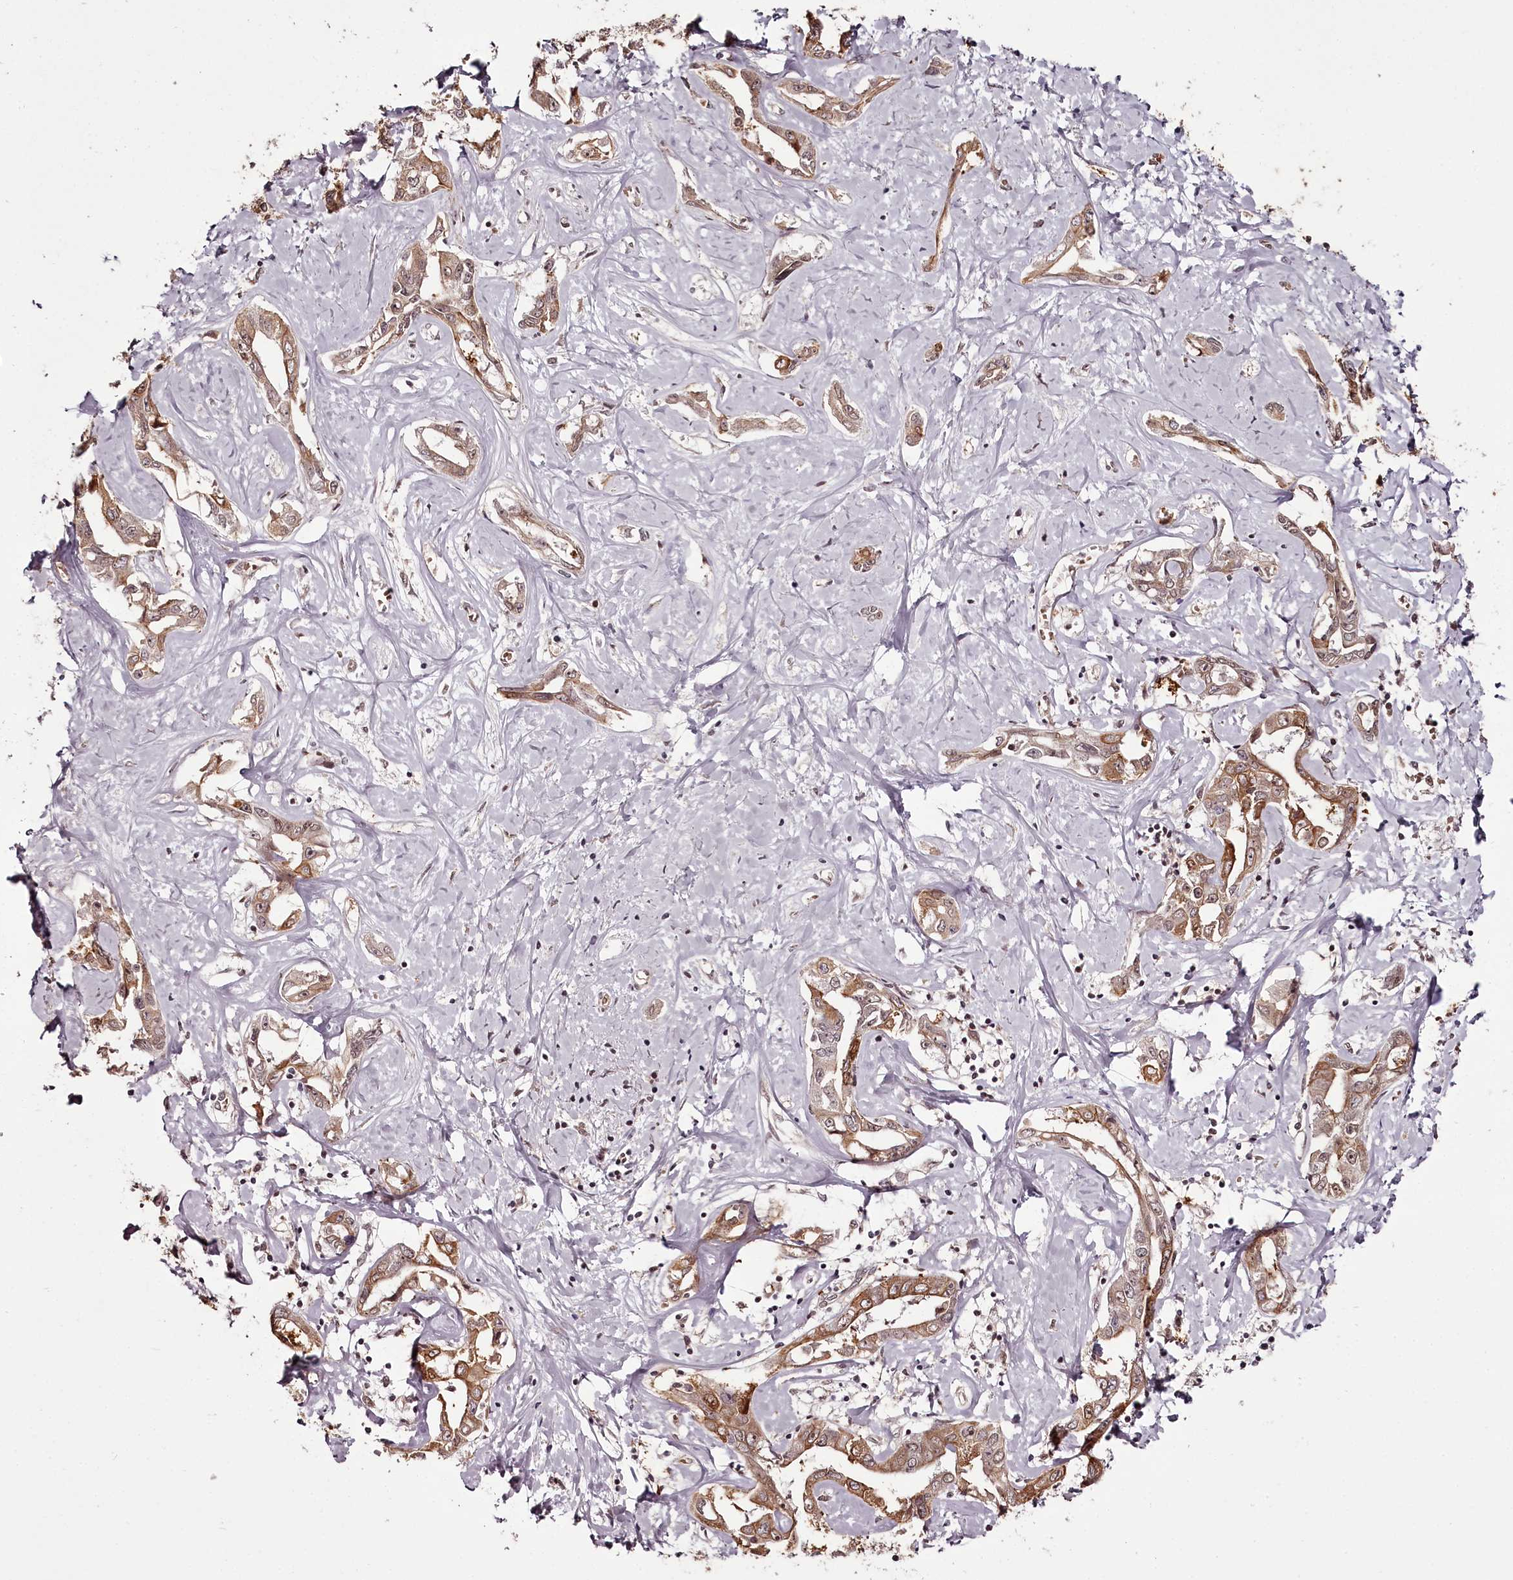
{"staining": {"intensity": "moderate", "quantity": ">75%", "location": "cytoplasmic/membranous"}, "tissue": "liver cancer", "cell_type": "Tumor cells", "image_type": "cancer", "snomed": [{"axis": "morphology", "description": "Cholangiocarcinoma"}, {"axis": "topography", "description": "Liver"}], "caption": "Protein expression analysis of human liver cholangiocarcinoma reveals moderate cytoplasmic/membranous positivity in approximately >75% of tumor cells. (DAB (3,3'-diaminobenzidine) IHC with brightfield microscopy, high magnification).", "gene": "THYN1", "patient": {"sex": "male", "age": 59}}